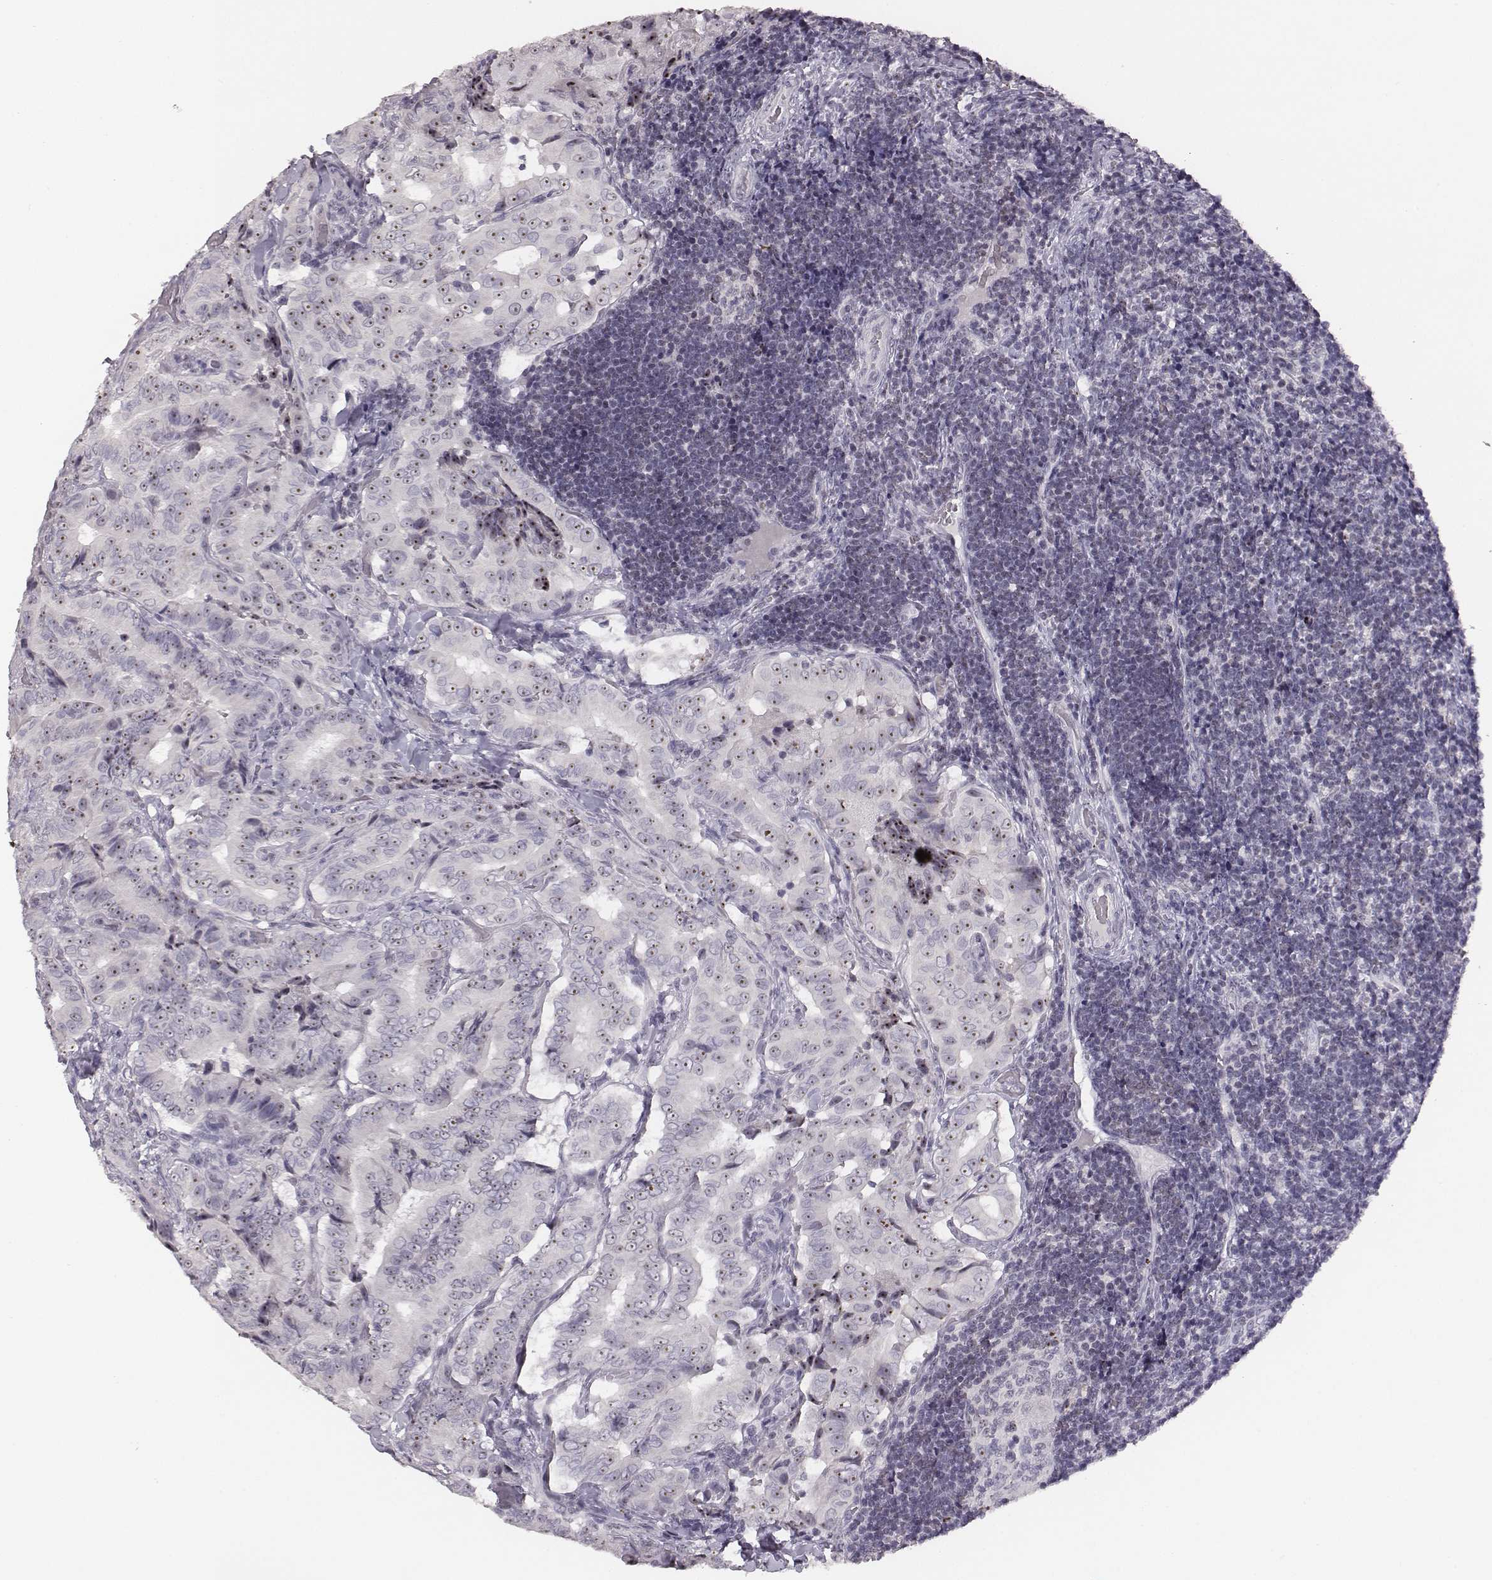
{"staining": {"intensity": "moderate", "quantity": "25%-75%", "location": "nuclear"}, "tissue": "thyroid cancer", "cell_type": "Tumor cells", "image_type": "cancer", "snomed": [{"axis": "morphology", "description": "Papillary adenocarcinoma, NOS"}, {"axis": "topography", "description": "Thyroid gland"}], "caption": "Thyroid cancer (papillary adenocarcinoma) tissue reveals moderate nuclear positivity in approximately 25%-75% of tumor cells, visualized by immunohistochemistry.", "gene": "NIFK", "patient": {"sex": "male", "age": 61}}